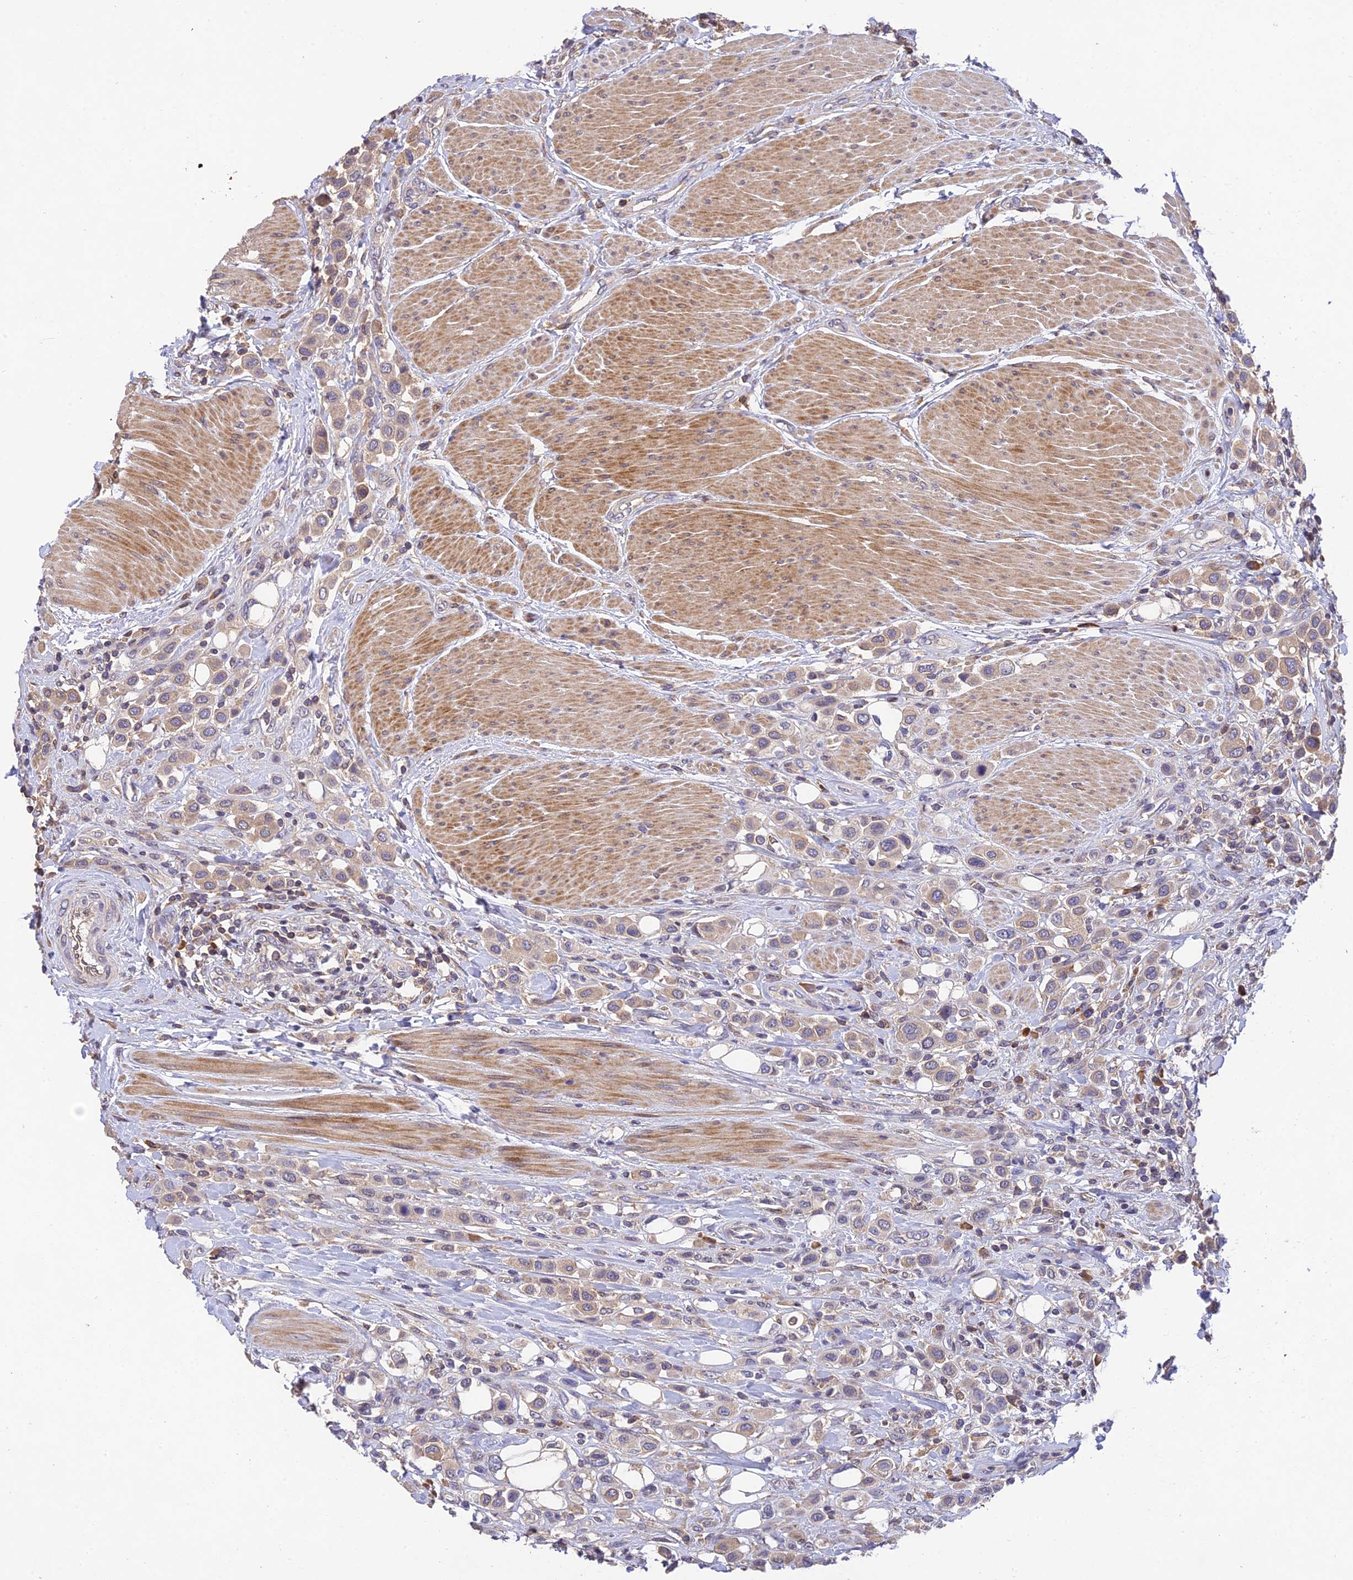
{"staining": {"intensity": "weak", "quantity": ">75%", "location": "cytoplasmic/membranous"}, "tissue": "urothelial cancer", "cell_type": "Tumor cells", "image_type": "cancer", "snomed": [{"axis": "morphology", "description": "Urothelial carcinoma, High grade"}, {"axis": "topography", "description": "Urinary bladder"}], "caption": "High-grade urothelial carcinoma stained with immunohistochemistry demonstrates weak cytoplasmic/membranous positivity in approximately >75% of tumor cells.", "gene": "DENND5B", "patient": {"sex": "male", "age": 50}}